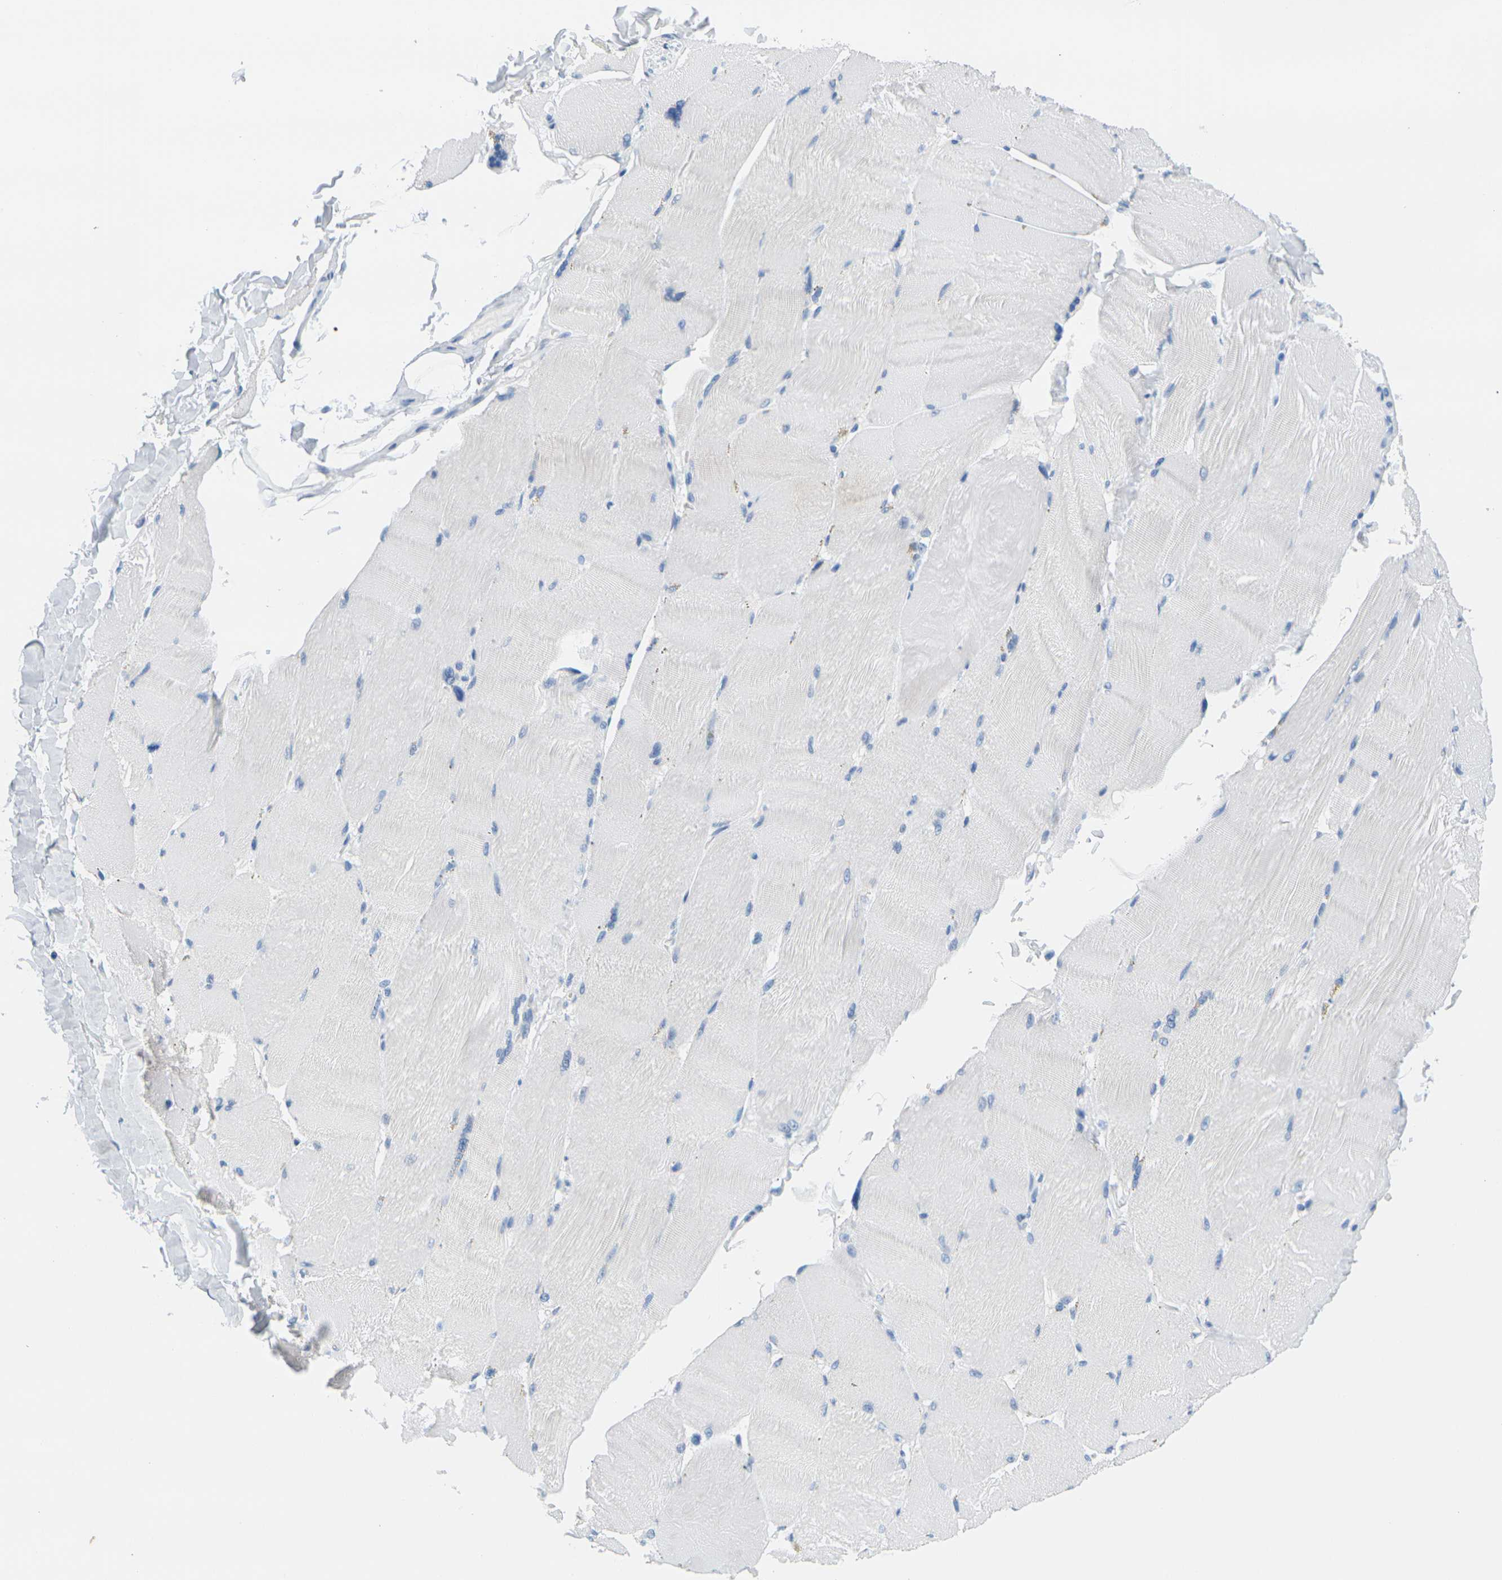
{"staining": {"intensity": "negative", "quantity": "none", "location": "none"}, "tissue": "skeletal muscle", "cell_type": "Myocytes", "image_type": "normal", "snomed": [{"axis": "morphology", "description": "Normal tissue, NOS"}, {"axis": "topography", "description": "Skin"}, {"axis": "topography", "description": "Skeletal muscle"}], "caption": "The histopathology image displays no significant expression in myocytes of skeletal muscle. The staining is performed using DAB brown chromogen with nuclei counter-stained in using hematoxylin.", "gene": "CTAG1A", "patient": {"sex": "male", "age": 83}}